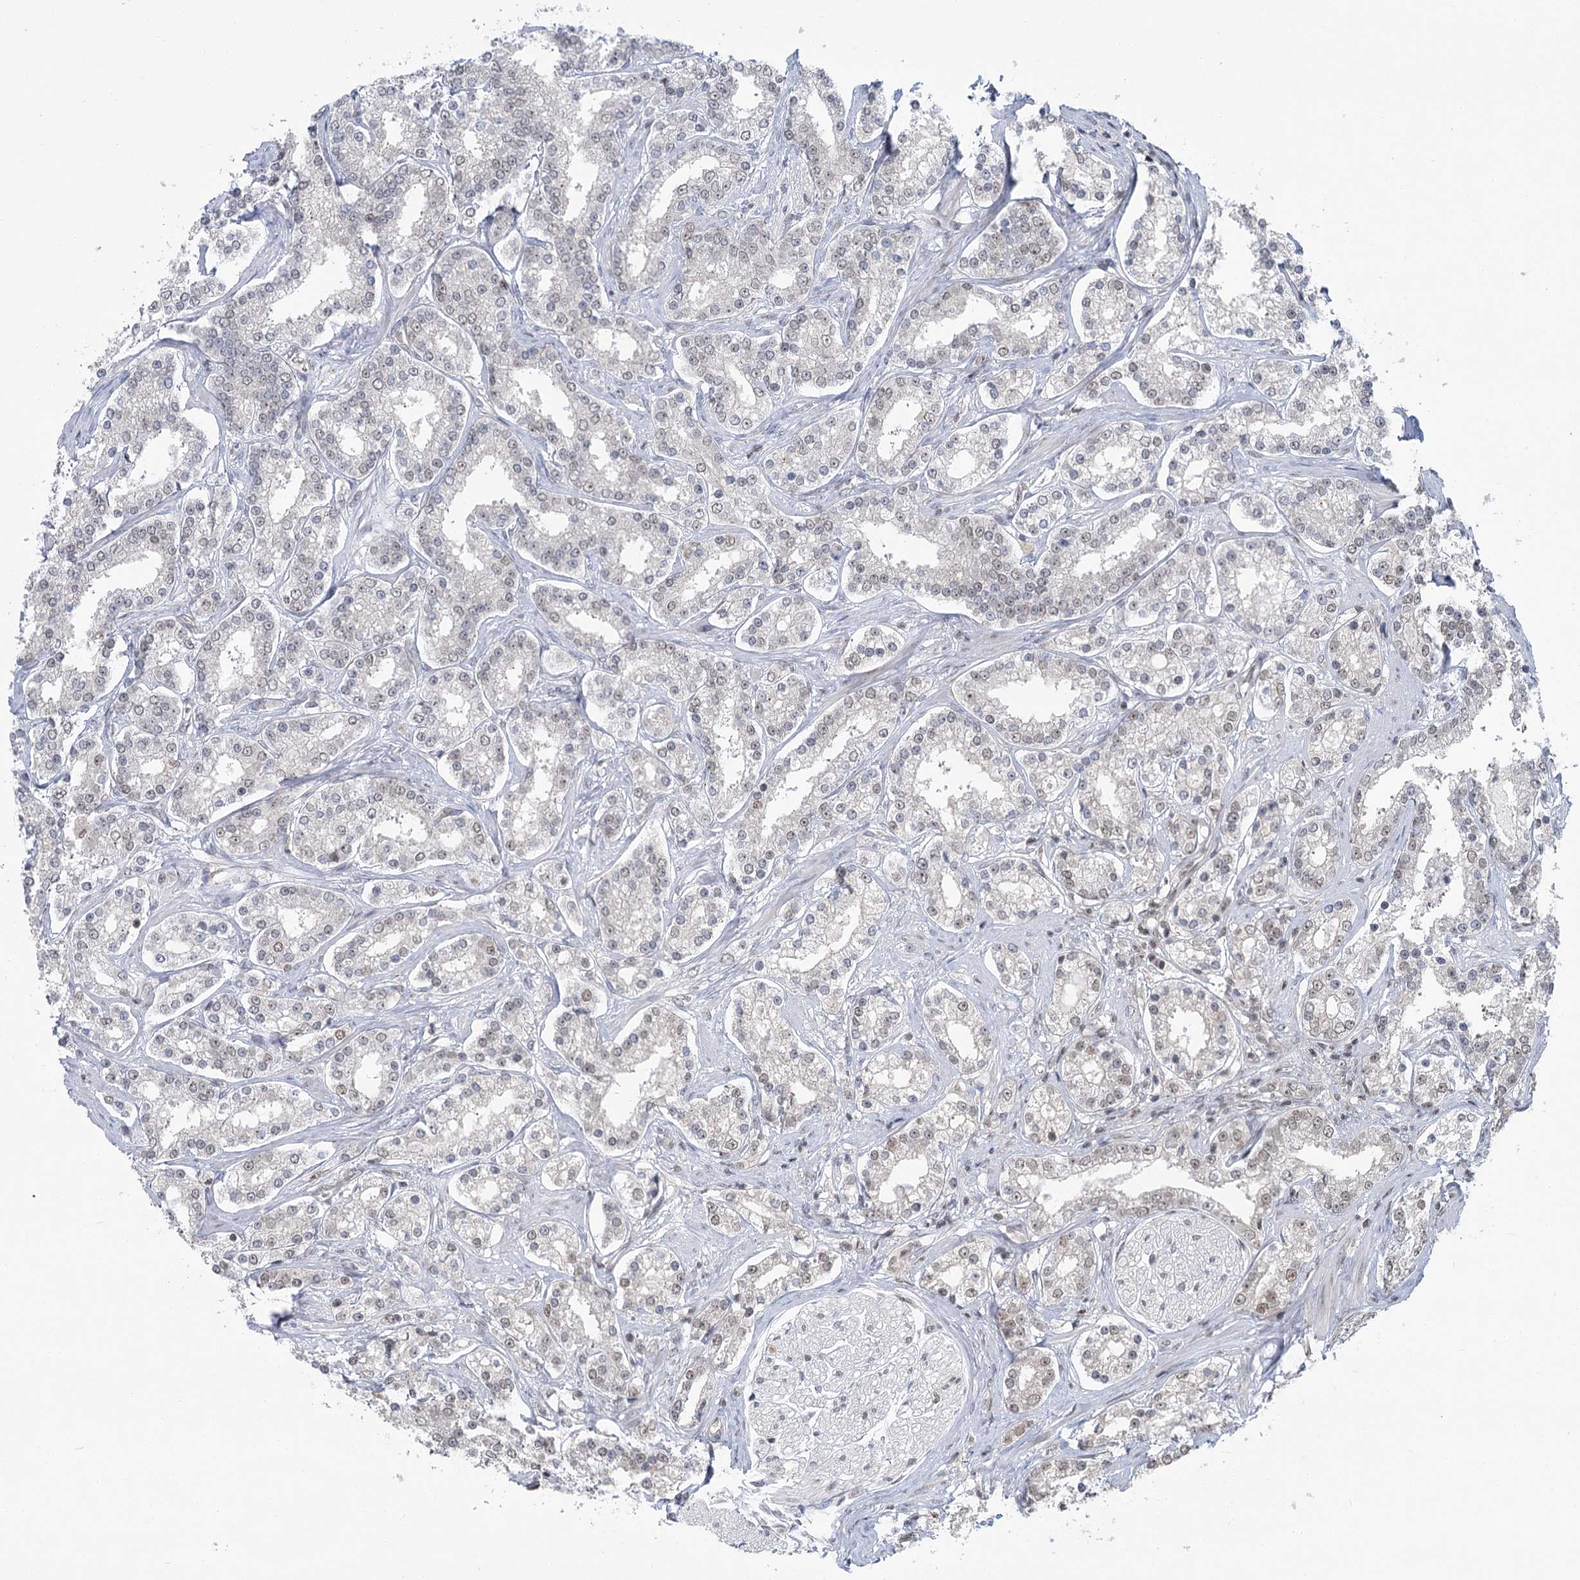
{"staining": {"intensity": "weak", "quantity": "<25%", "location": "nuclear"}, "tissue": "prostate cancer", "cell_type": "Tumor cells", "image_type": "cancer", "snomed": [{"axis": "morphology", "description": "Normal tissue, NOS"}, {"axis": "morphology", "description": "Adenocarcinoma, High grade"}, {"axis": "topography", "description": "Prostate"}], "caption": "This photomicrograph is of prostate high-grade adenocarcinoma stained with IHC to label a protein in brown with the nuclei are counter-stained blue. There is no expression in tumor cells. (DAB (3,3'-diaminobenzidine) immunohistochemistry visualized using brightfield microscopy, high magnification).", "gene": "PDS5A", "patient": {"sex": "male", "age": 83}}